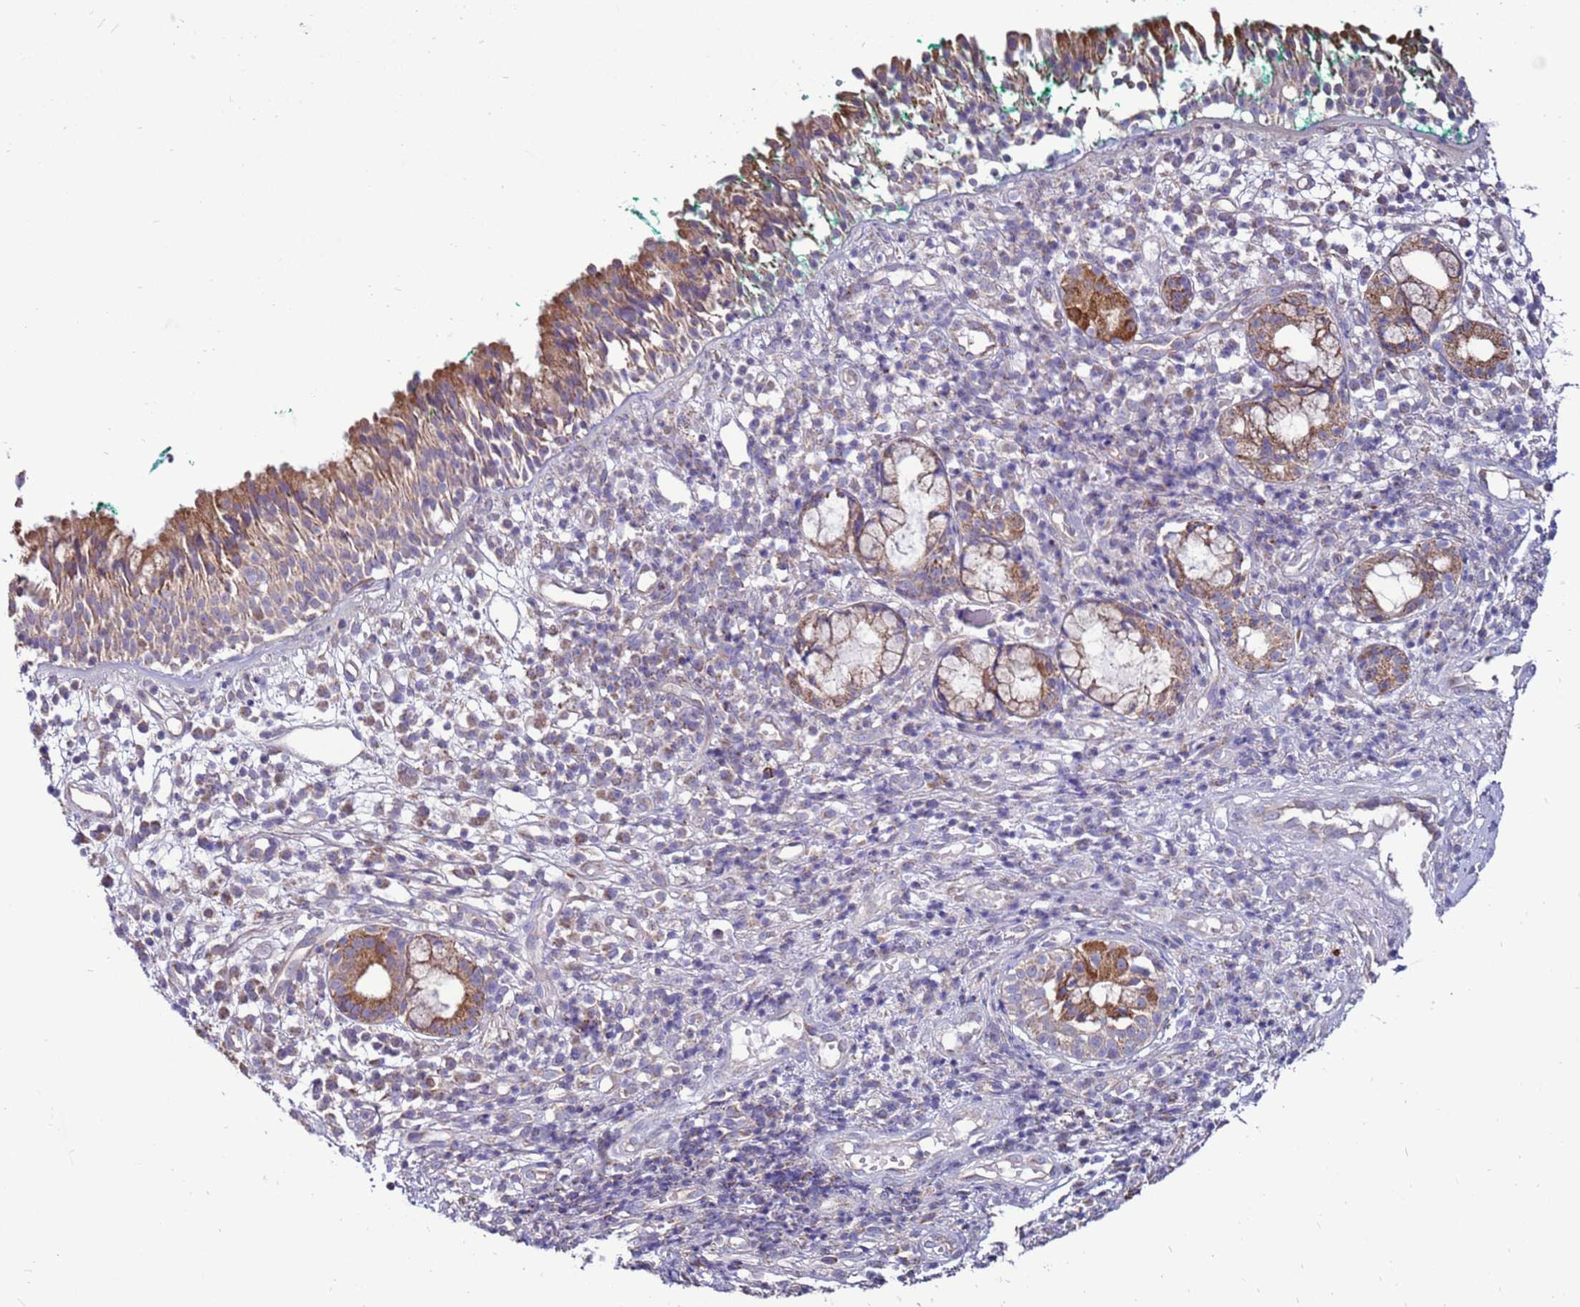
{"staining": {"intensity": "negative", "quantity": "none", "location": "none"}, "tissue": "adipose tissue", "cell_type": "Adipocytes", "image_type": "normal", "snomed": [{"axis": "morphology", "description": "Normal tissue, NOS"}, {"axis": "morphology", "description": "Basal cell carcinoma"}, {"axis": "topography", "description": "Cartilage tissue"}, {"axis": "topography", "description": "Nasopharynx"}, {"axis": "topography", "description": "Oral tissue"}], "caption": "Adipose tissue stained for a protein using immunohistochemistry displays no staining adipocytes.", "gene": "TRAPPC4", "patient": {"sex": "female", "age": 77}}